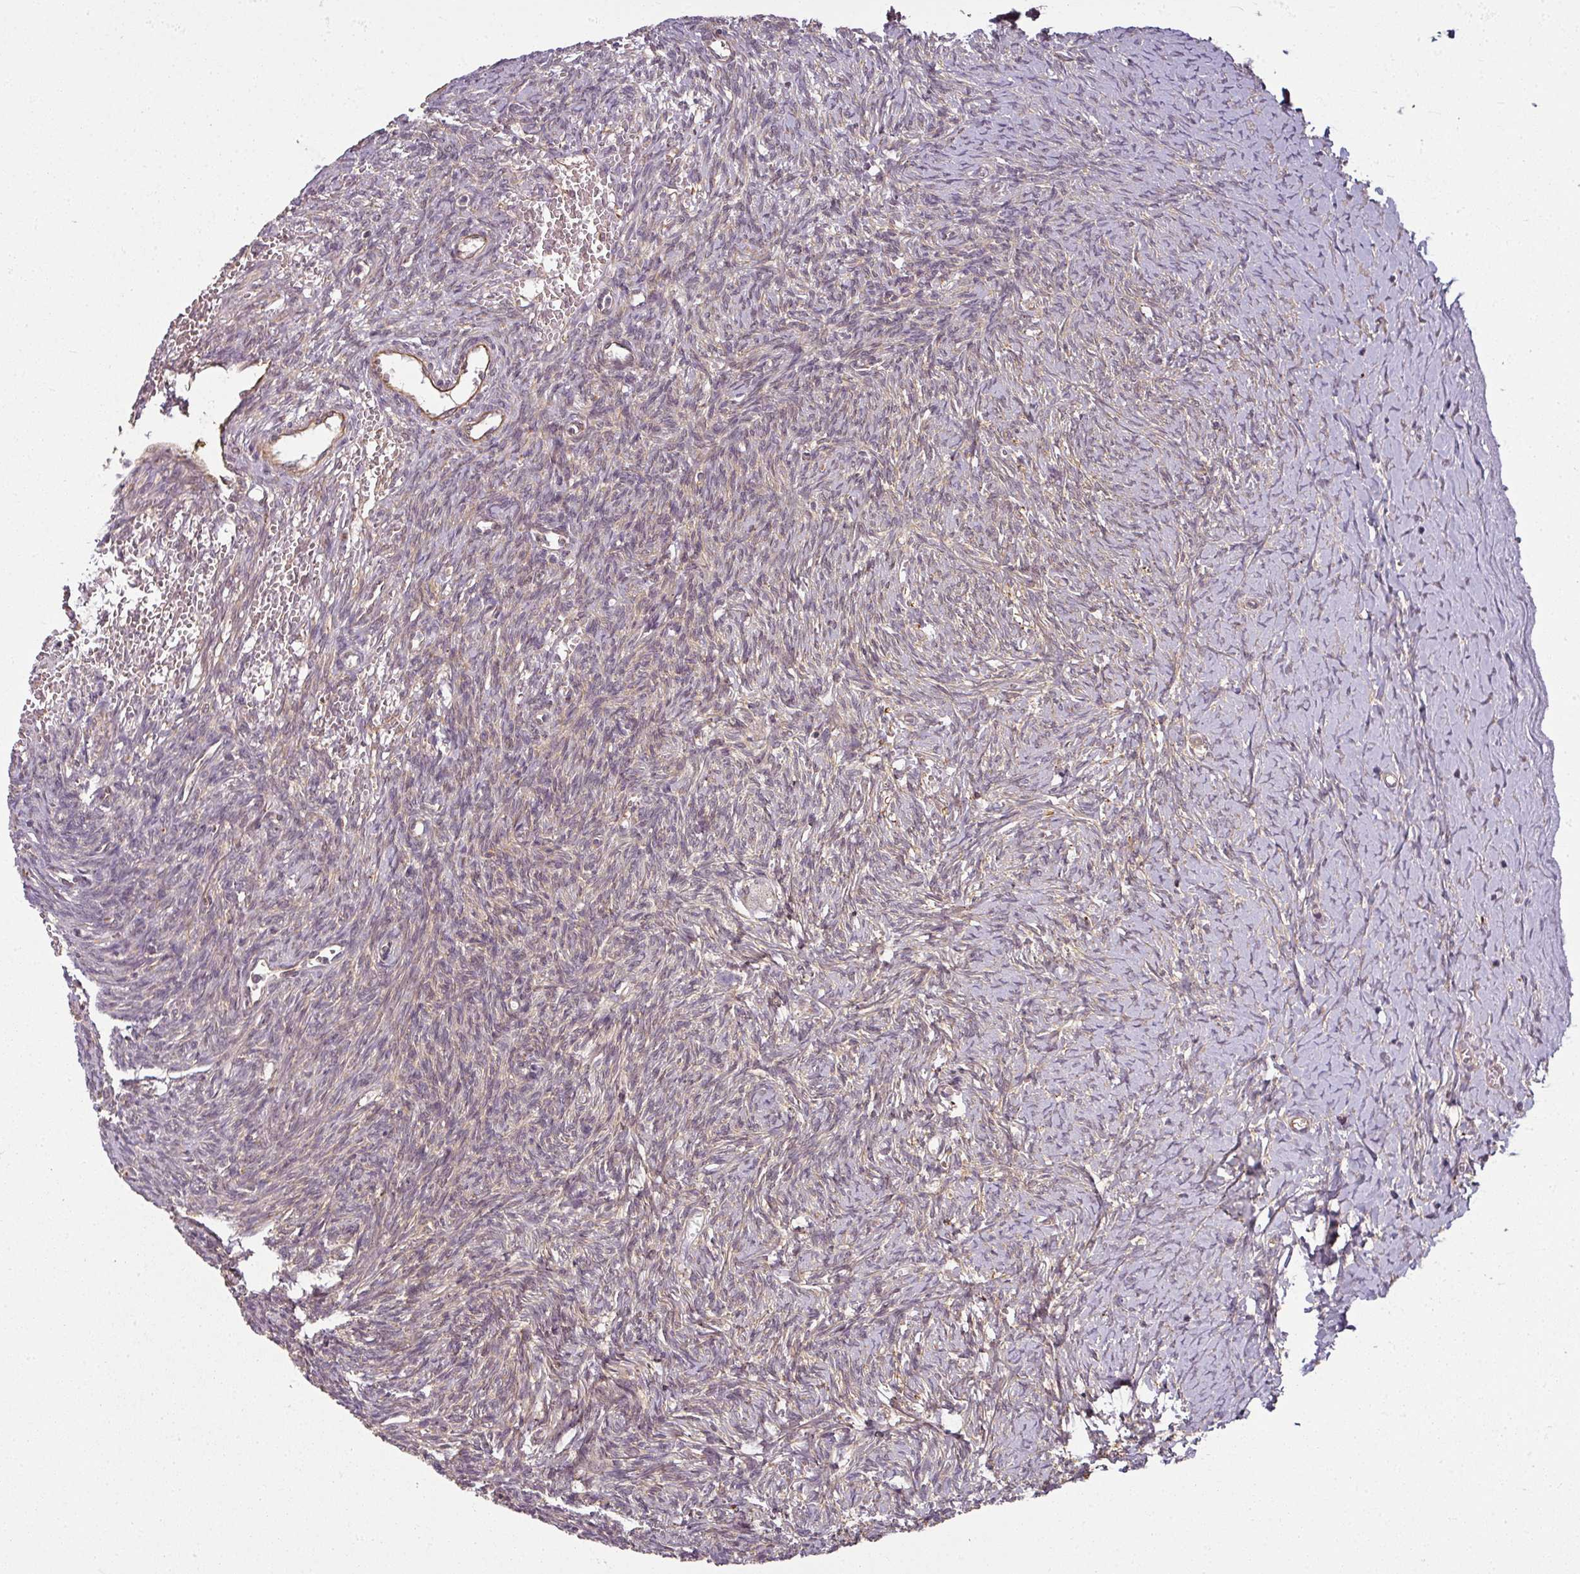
{"staining": {"intensity": "negative", "quantity": "none", "location": "none"}, "tissue": "ovary", "cell_type": "Follicle cells", "image_type": "normal", "snomed": [{"axis": "morphology", "description": "Normal tissue, NOS"}, {"axis": "topography", "description": "Ovary"}], "caption": "IHC micrograph of unremarkable ovary: ovary stained with DAB (3,3'-diaminobenzidine) exhibits no significant protein positivity in follicle cells. (DAB IHC visualized using brightfield microscopy, high magnification).", "gene": "DIMT1", "patient": {"sex": "female", "age": 39}}